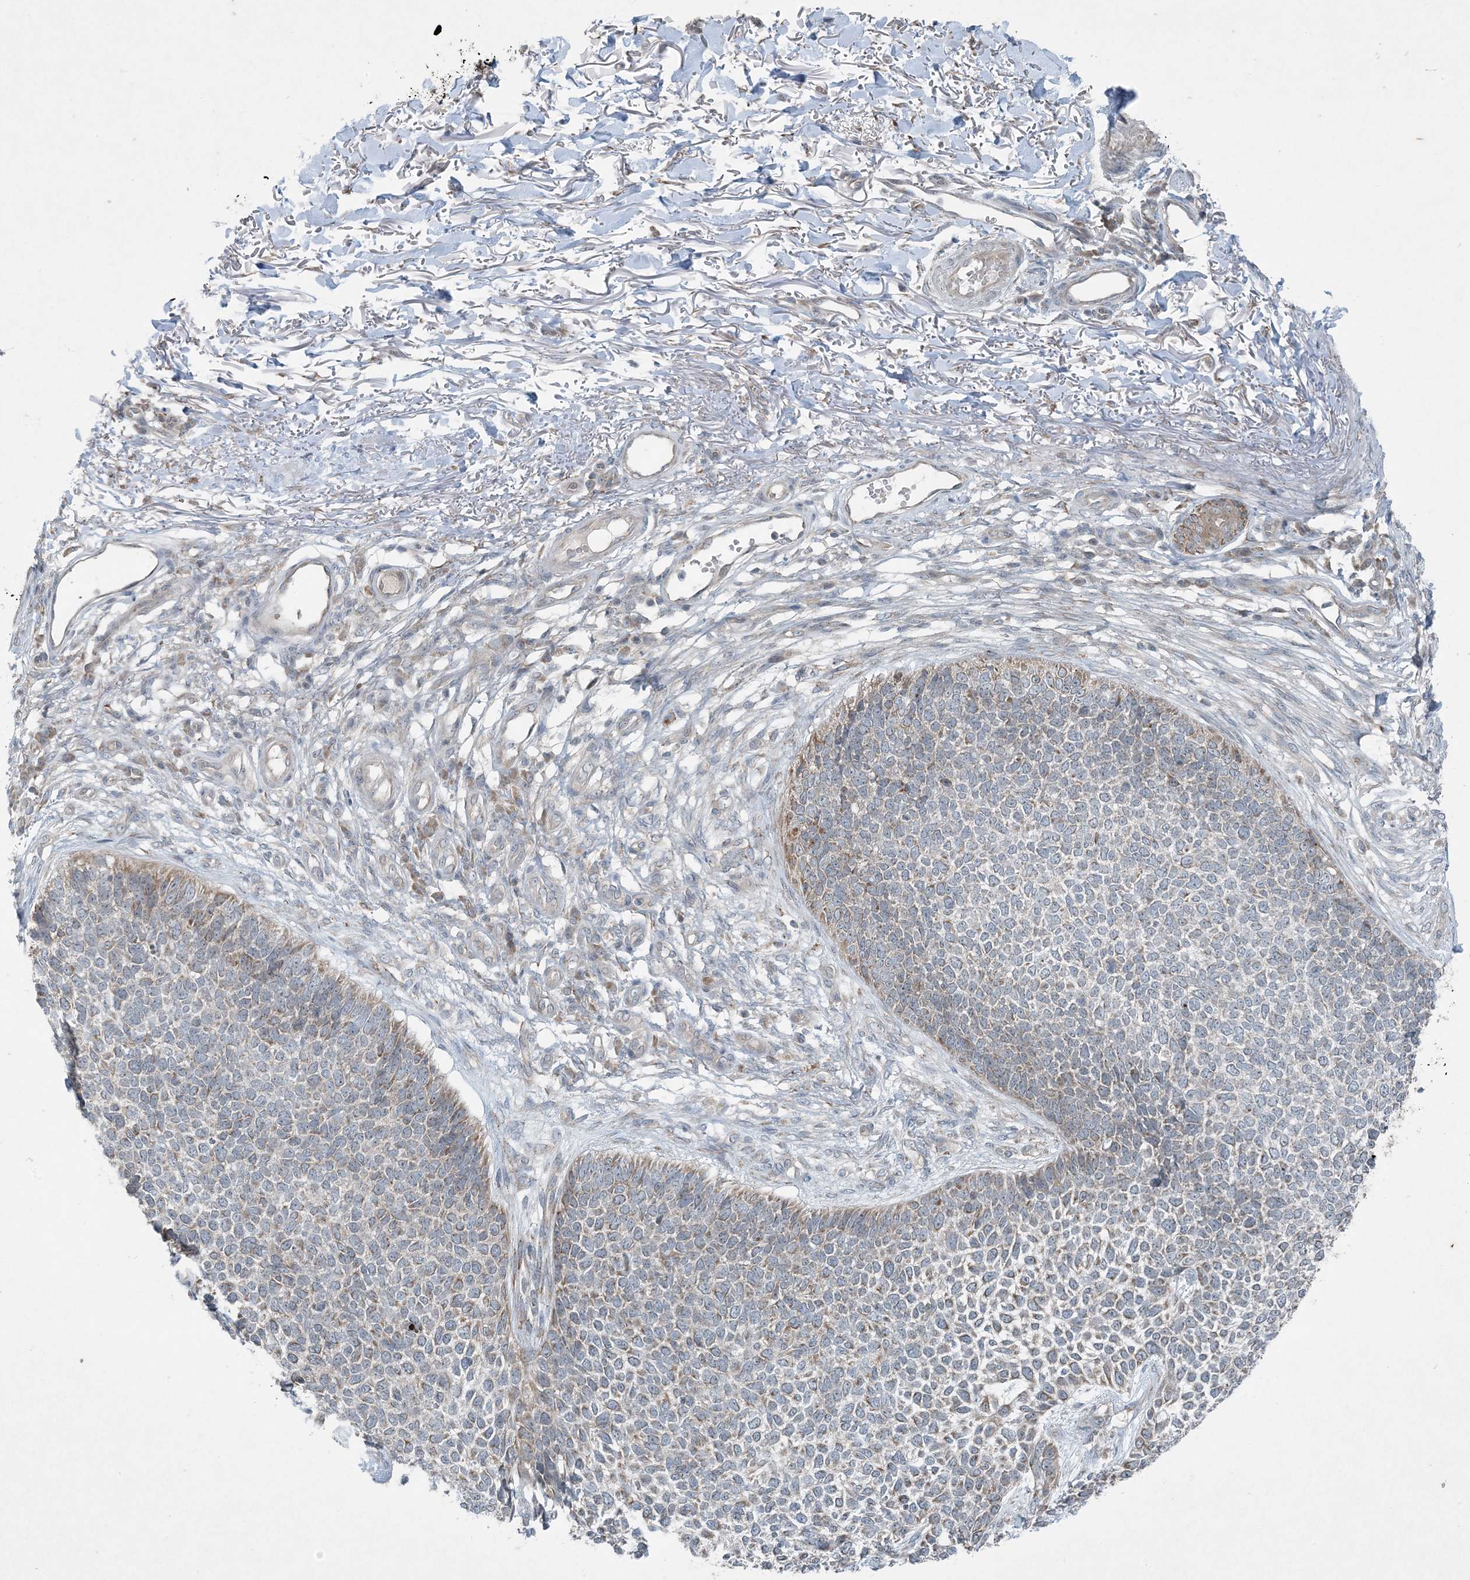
{"staining": {"intensity": "weak", "quantity": "25%-75%", "location": "cytoplasmic/membranous"}, "tissue": "skin cancer", "cell_type": "Tumor cells", "image_type": "cancer", "snomed": [{"axis": "morphology", "description": "Basal cell carcinoma"}, {"axis": "topography", "description": "Skin"}], "caption": "A photomicrograph showing weak cytoplasmic/membranous expression in approximately 25%-75% of tumor cells in basal cell carcinoma (skin), as visualized by brown immunohistochemical staining.", "gene": "PC", "patient": {"sex": "female", "age": 84}}